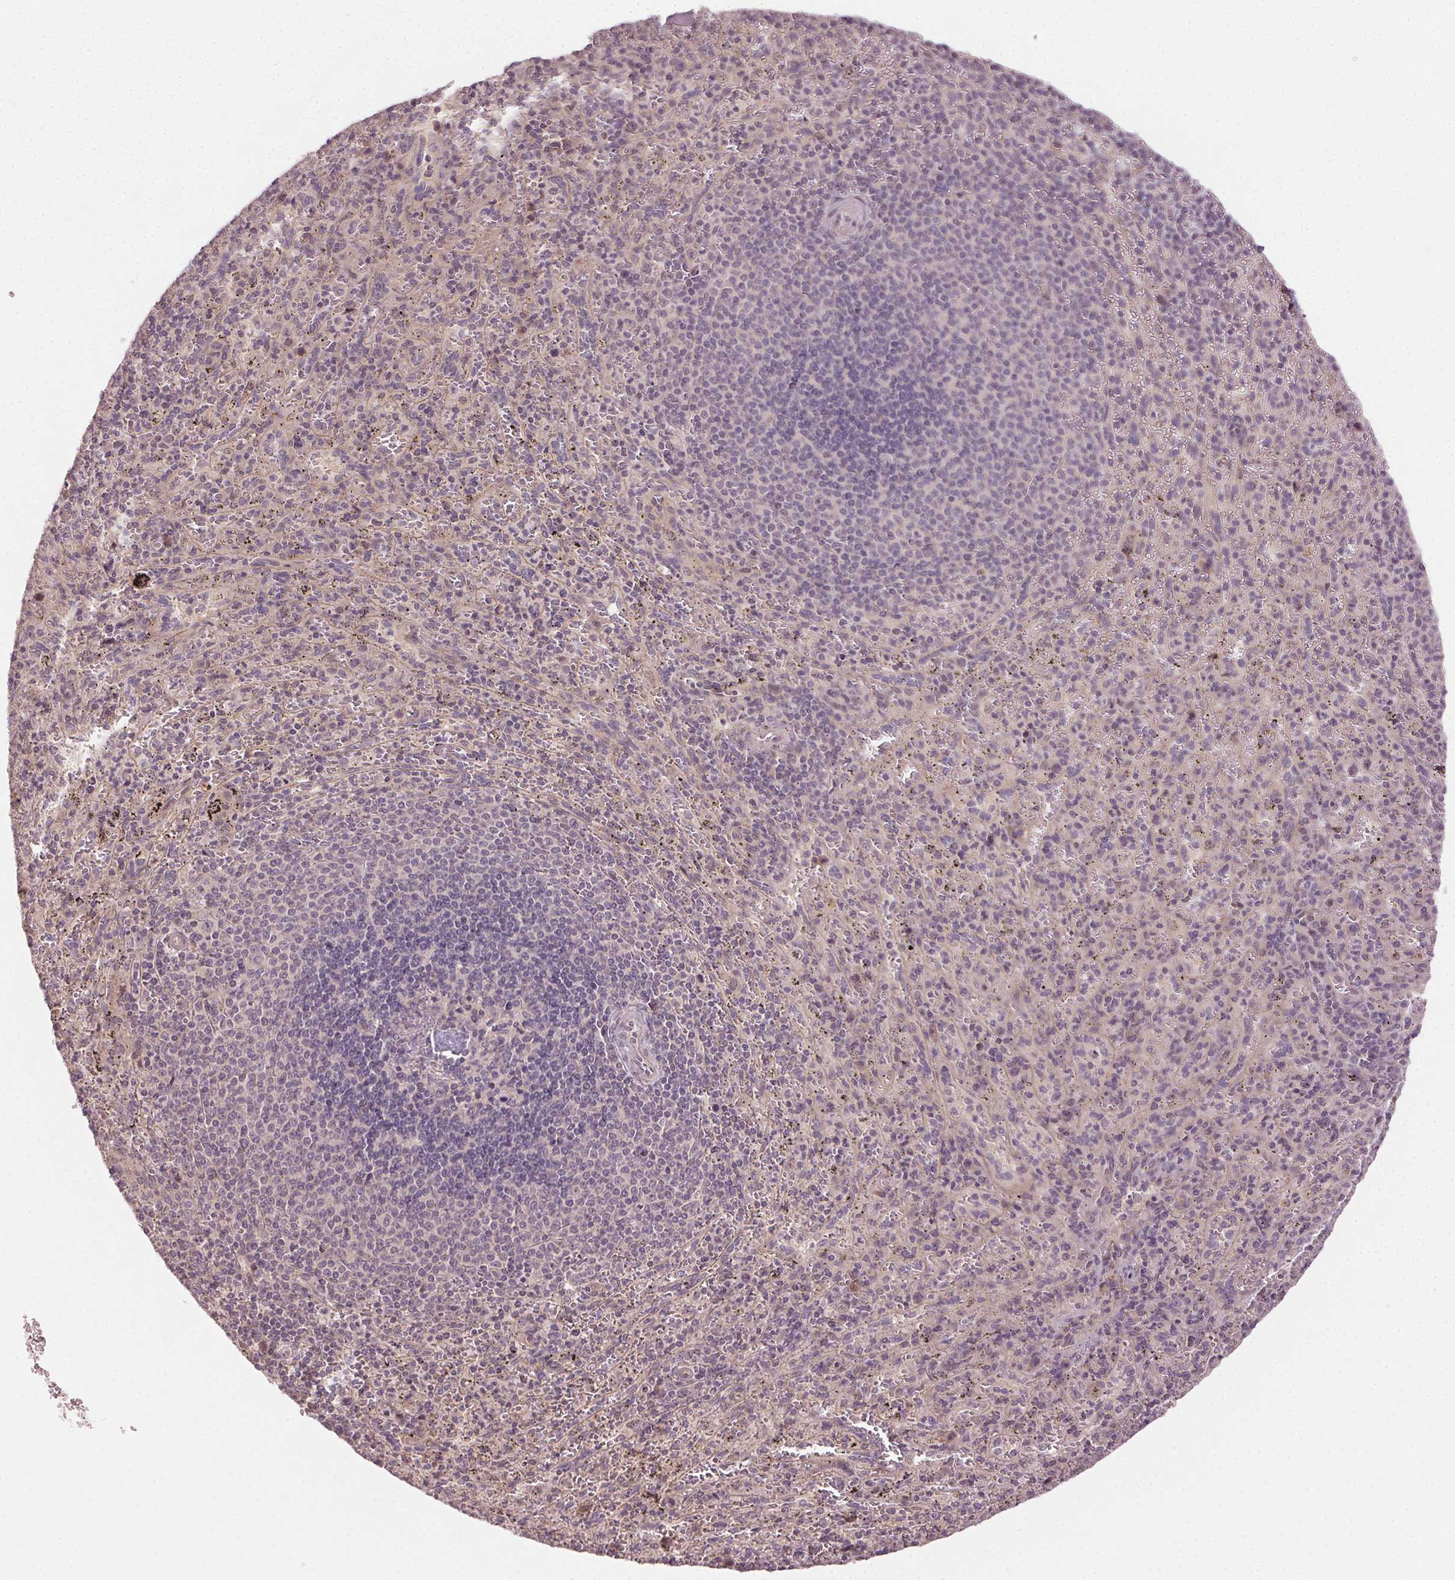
{"staining": {"intensity": "negative", "quantity": "none", "location": "none"}, "tissue": "spleen", "cell_type": "Cells in red pulp", "image_type": "normal", "snomed": [{"axis": "morphology", "description": "Normal tissue, NOS"}, {"axis": "topography", "description": "Spleen"}], "caption": "A high-resolution micrograph shows immunohistochemistry (IHC) staining of benign spleen, which demonstrates no significant positivity in cells in red pulp.", "gene": "ATP1B3", "patient": {"sex": "male", "age": 57}}